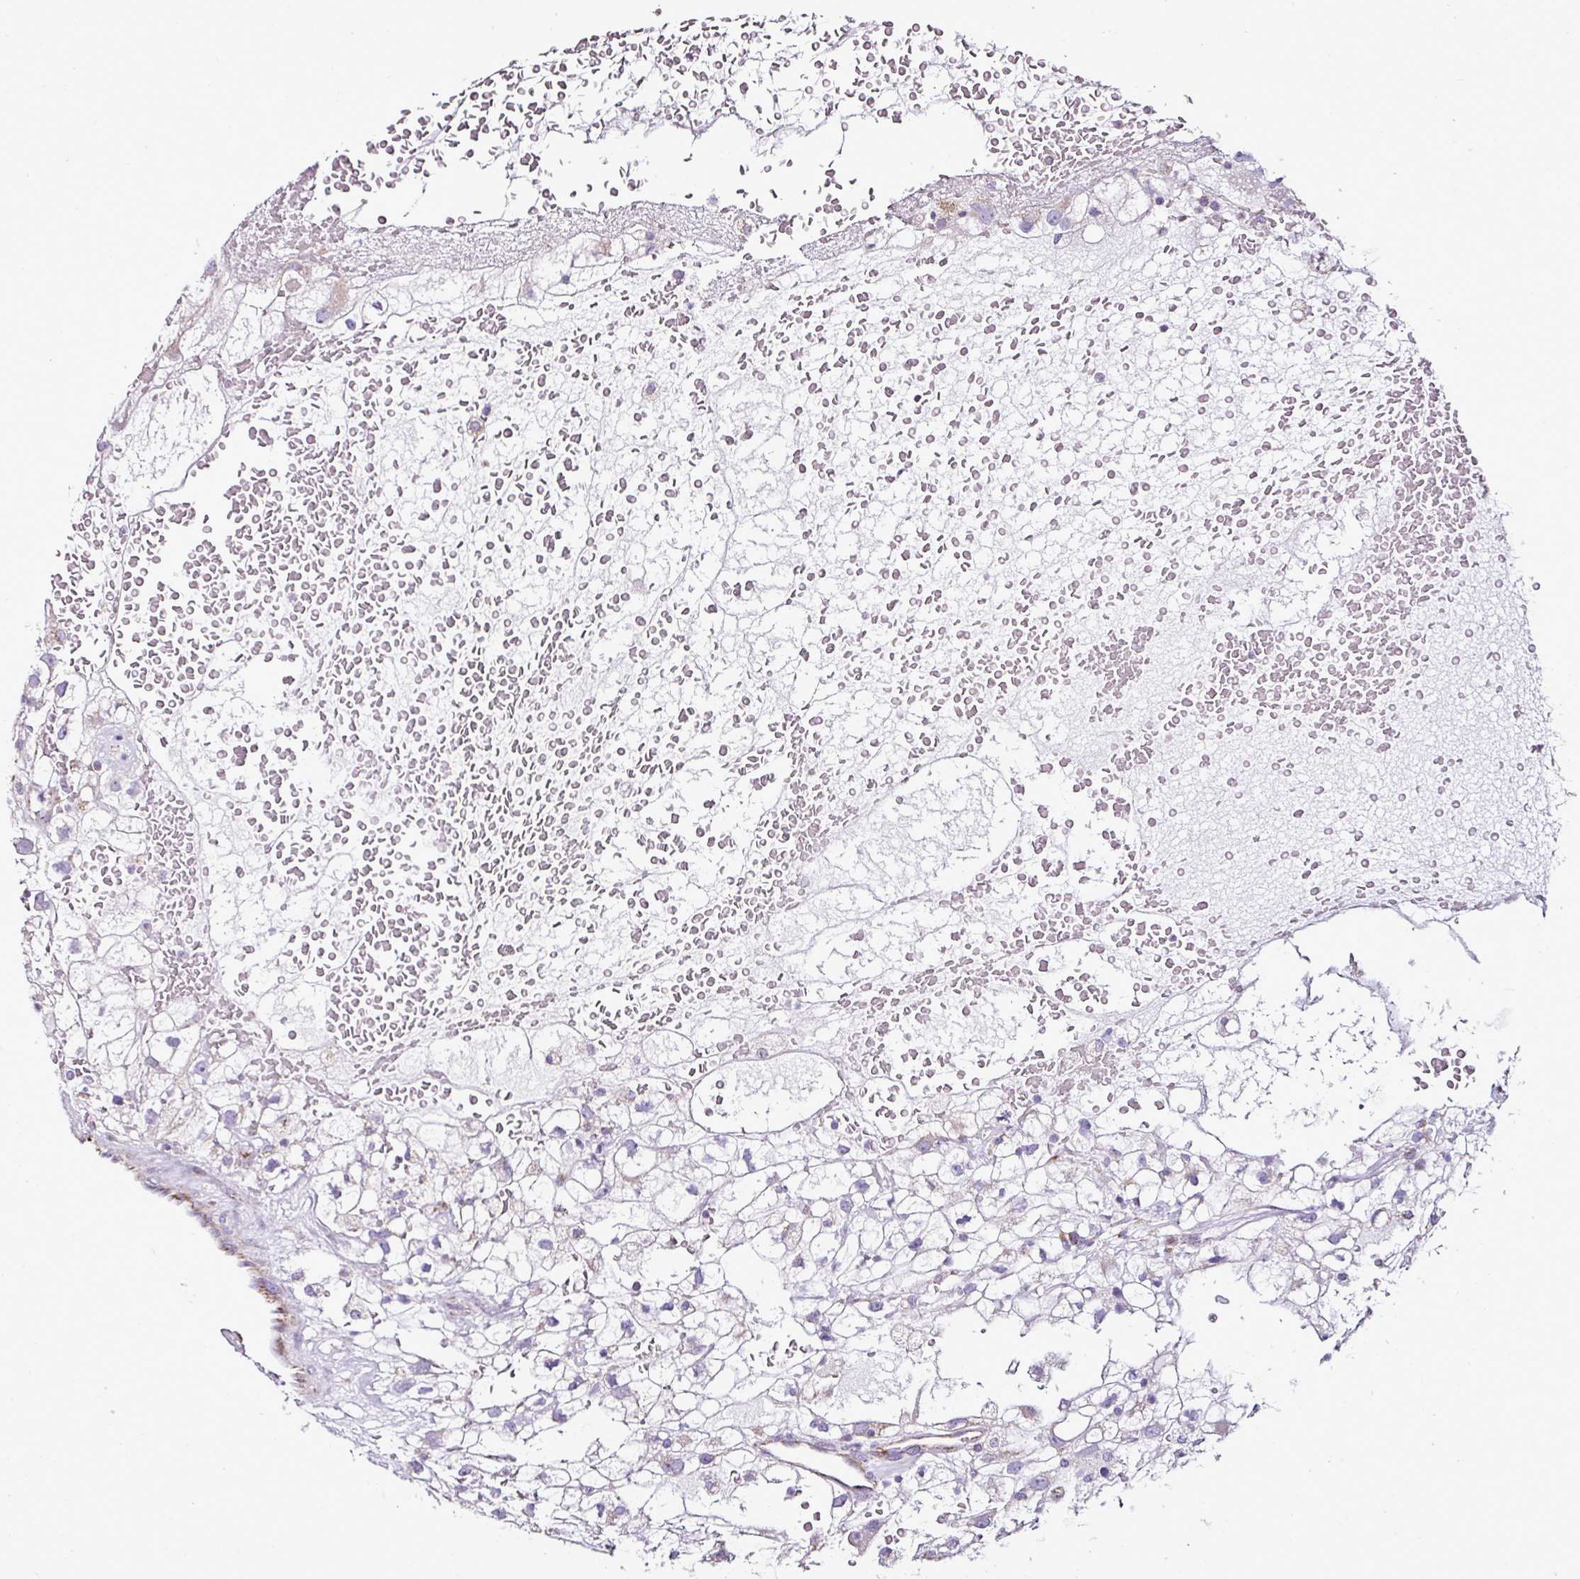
{"staining": {"intensity": "negative", "quantity": "none", "location": "none"}, "tissue": "renal cancer", "cell_type": "Tumor cells", "image_type": "cancer", "snomed": [{"axis": "morphology", "description": "Adenocarcinoma, NOS"}, {"axis": "topography", "description": "Kidney"}], "caption": "Adenocarcinoma (renal) stained for a protein using immunohistochemistry (IHC) demonstrates no positivity tumor cells.", "gene": "DPAGT1", "patient": {"sex": "male", "age": 59}}